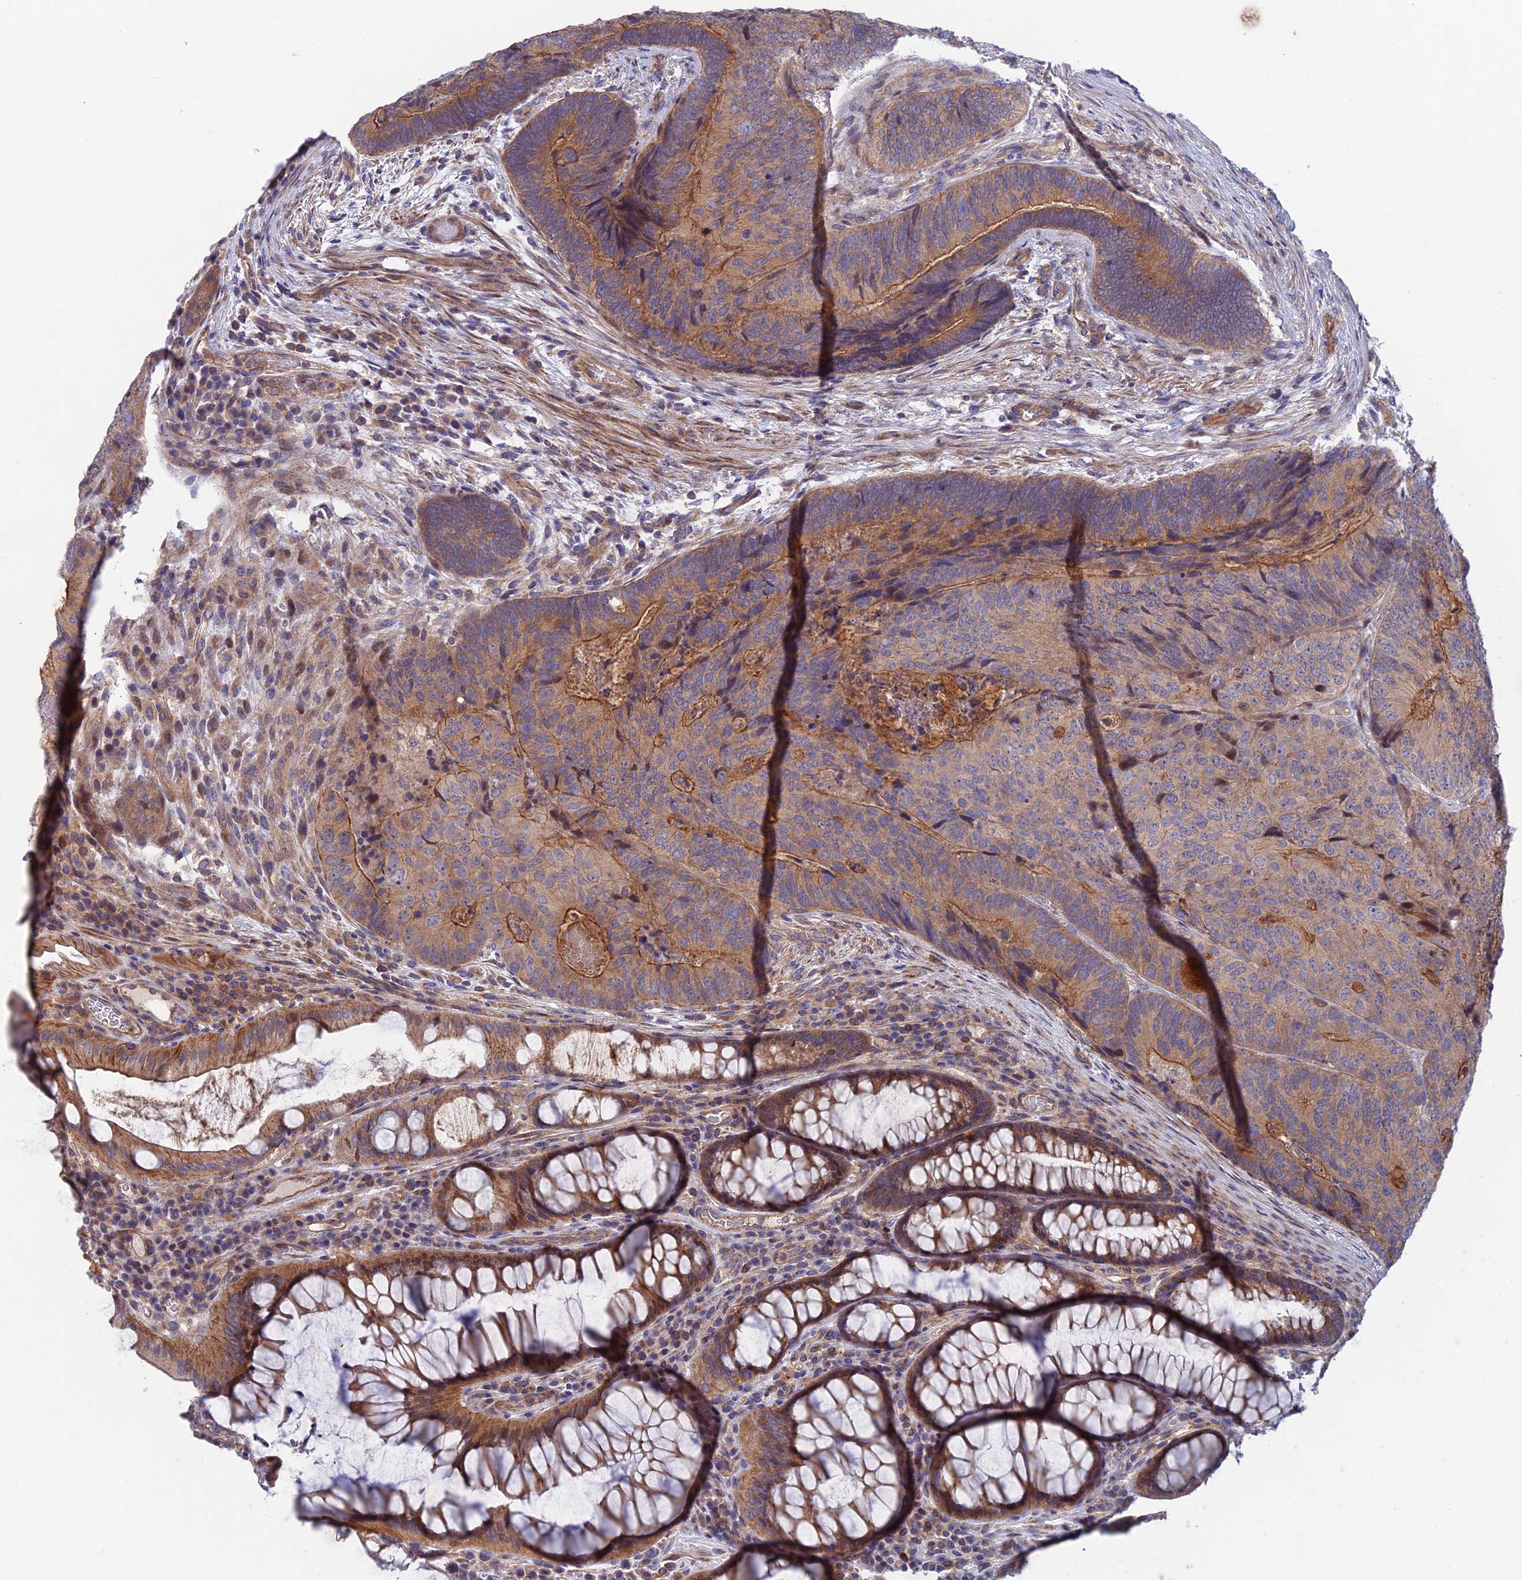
{"staining": {"intensity": "moderate", "quantity": ">75%", "location": "cytoplasmic/membranous"}, "tissue": "colorectal cancer", "cell_type": "Tumor cells", "image_type": "cancer", "snomed": [{"axis": "morphology", "description": "Adenocarcinoma, NOS"}, {"axis": "topography", "description": "Colon"}], "caption": "Colorectal cancer (adenocarcinoma) stained with immunohistochemistry (IHC) demonstrates moderate cytoplasmic/membranous positivity in approximately >75% of tumor cells.", "gene": "USP37", "patient": {"sex": "female", "age": 67}}